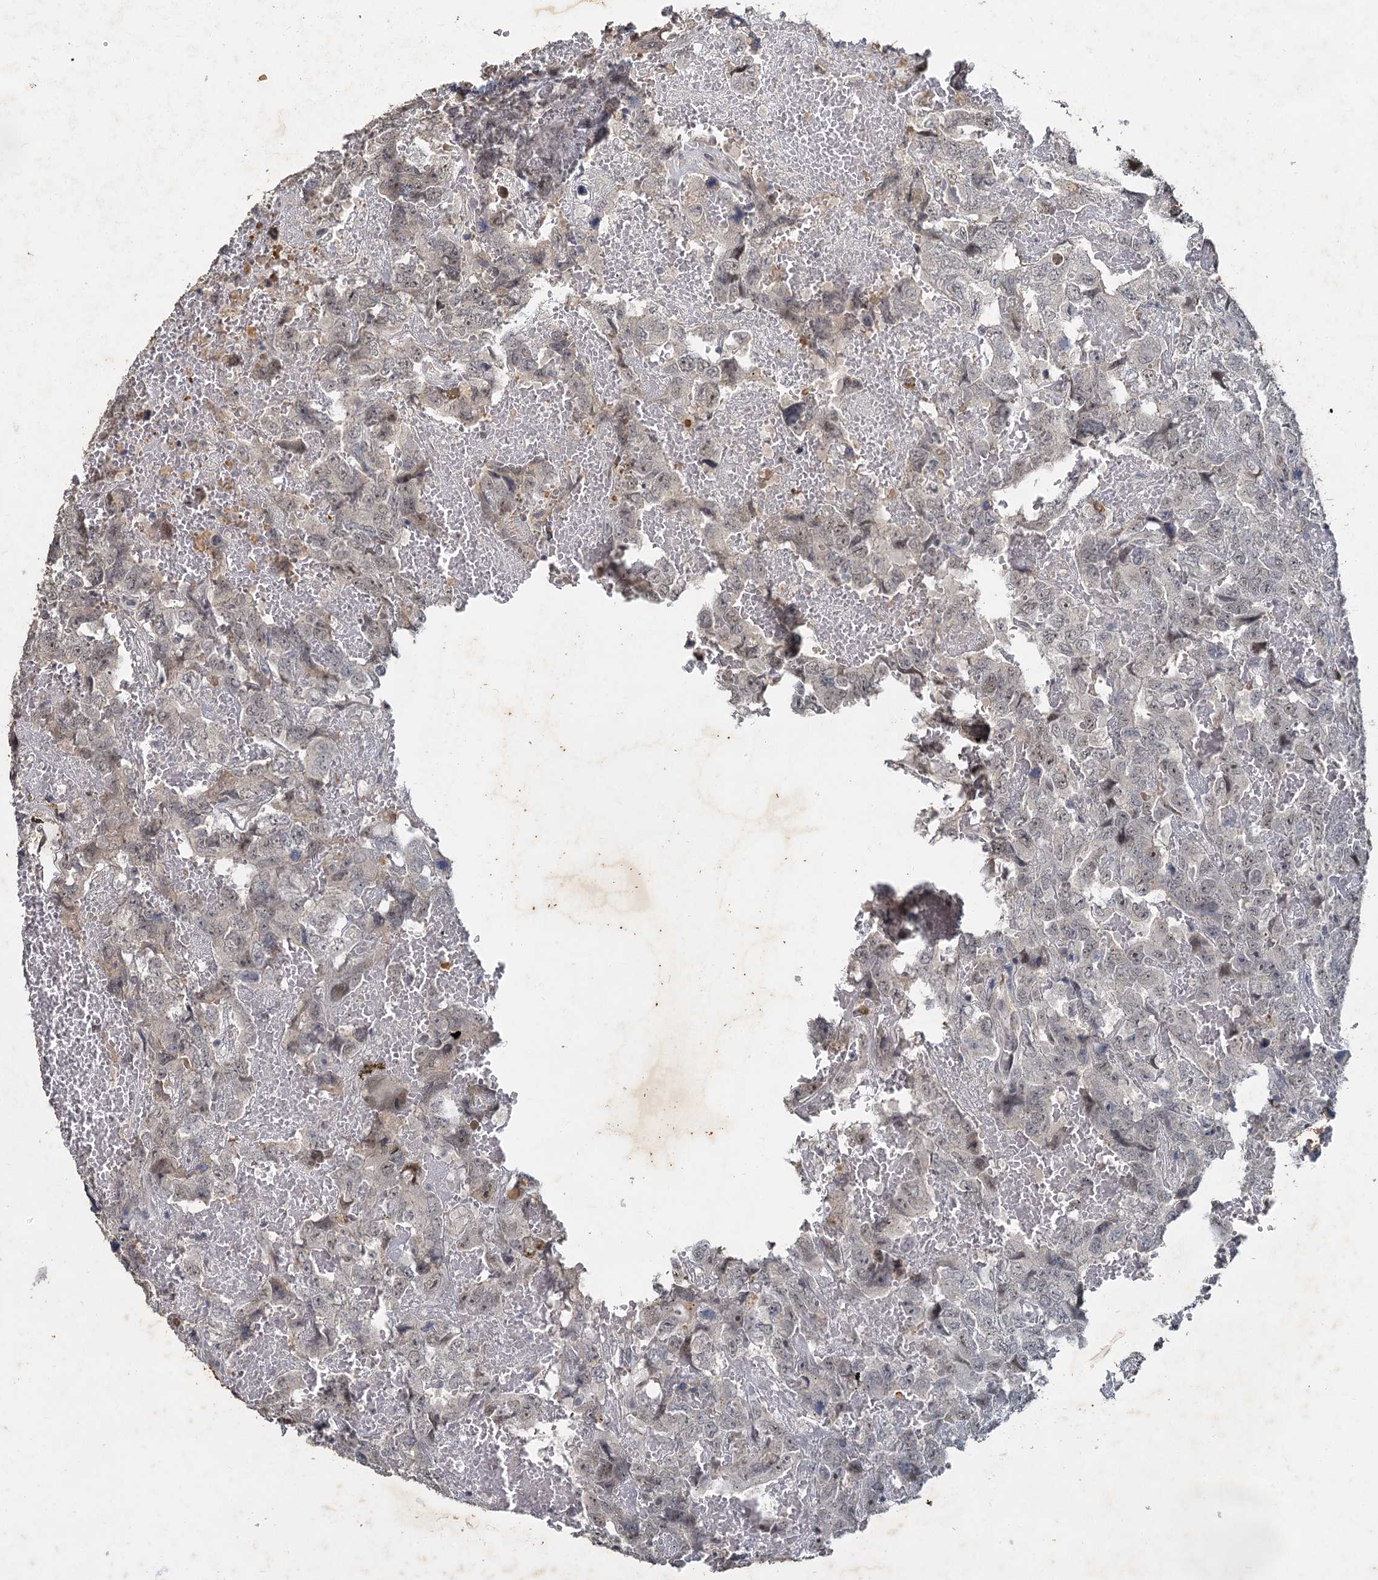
{"staining": {"intensity": "negative", "quantity": "none", "location": "none"}, "tissue": "testis cancer", "cell_type": "Tumor cells", "image_type": "cancer", "snomed": [{"axis": "morphology", "description": "Carcinoma, Embryonal, NOS"}, {"axis": "topography", "description": "Testis"}], "caption": "Immunohistochemistry (IHC) photomicrograph of neoplastic tissue: human testis cancer stained with DAB (3,3'-diaminobenzidine) exhibits no significant protein positivity in tumor cells.", "gene": "MUCL1", "patient": {"sex": "male", "age": 45}}